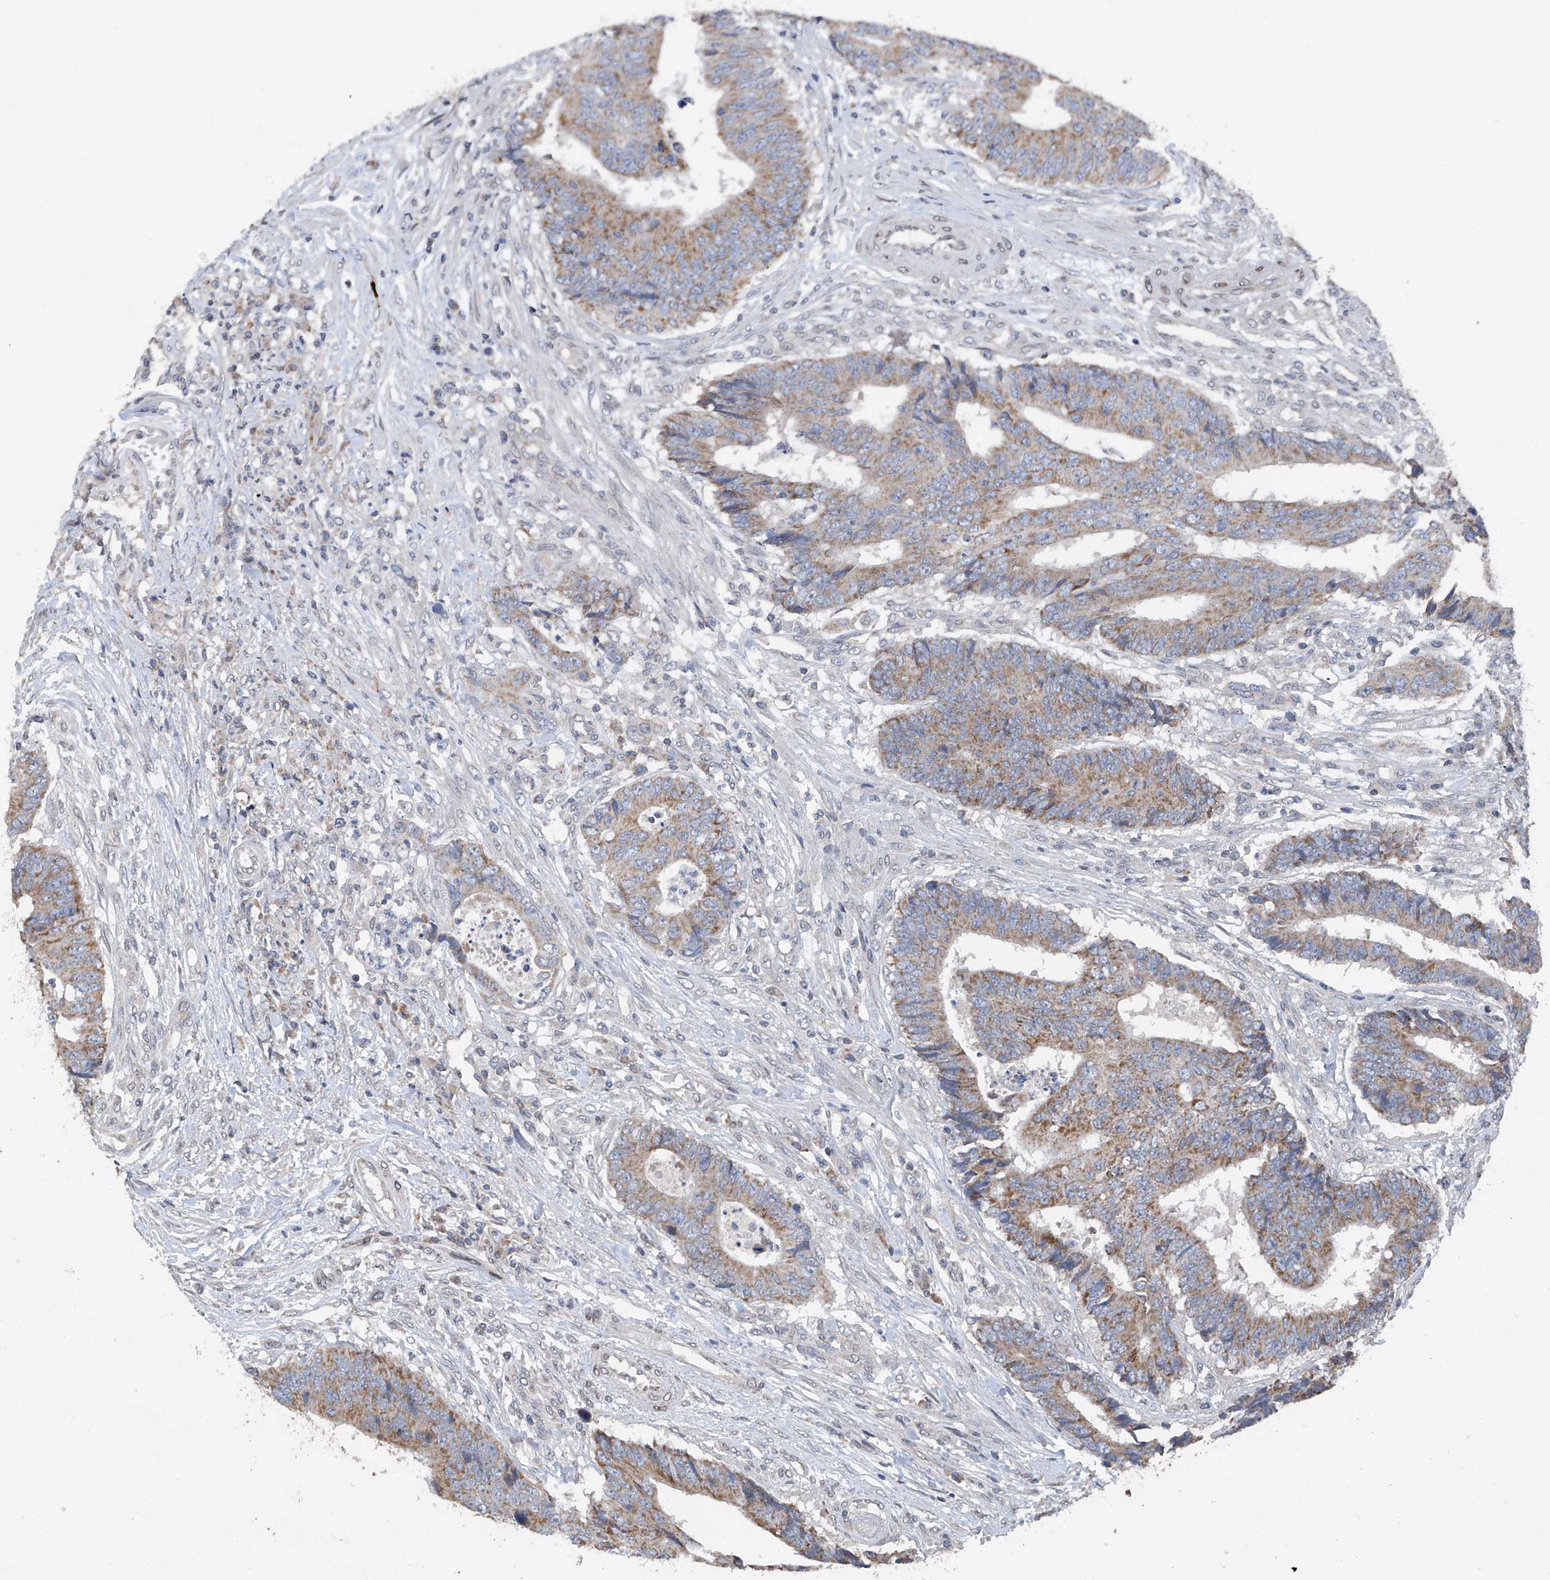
{"staining": {"intensity": "moderate", "quantity": ">75%", "location": "cytoplasmic/membranous"}, "tissue": "colorectal cancer", "cell_type": "Tumor cells", "image_type": "cancer", "snomed": [{"axis": "morphology", "description": "Adenocarcinoma, NOS"}, {"axis": "topography", "description": "Rectum"}], "caption": "Immunohistochemistry micrograph of colorectal cancer stained for a protein (brown), which reveals medium levels of moderate cytoplasmic/membranous expression in approximately >75% of tumor cells.", "gene": "BCKDHB", "patient": {"sex": "male", "age": 84}}